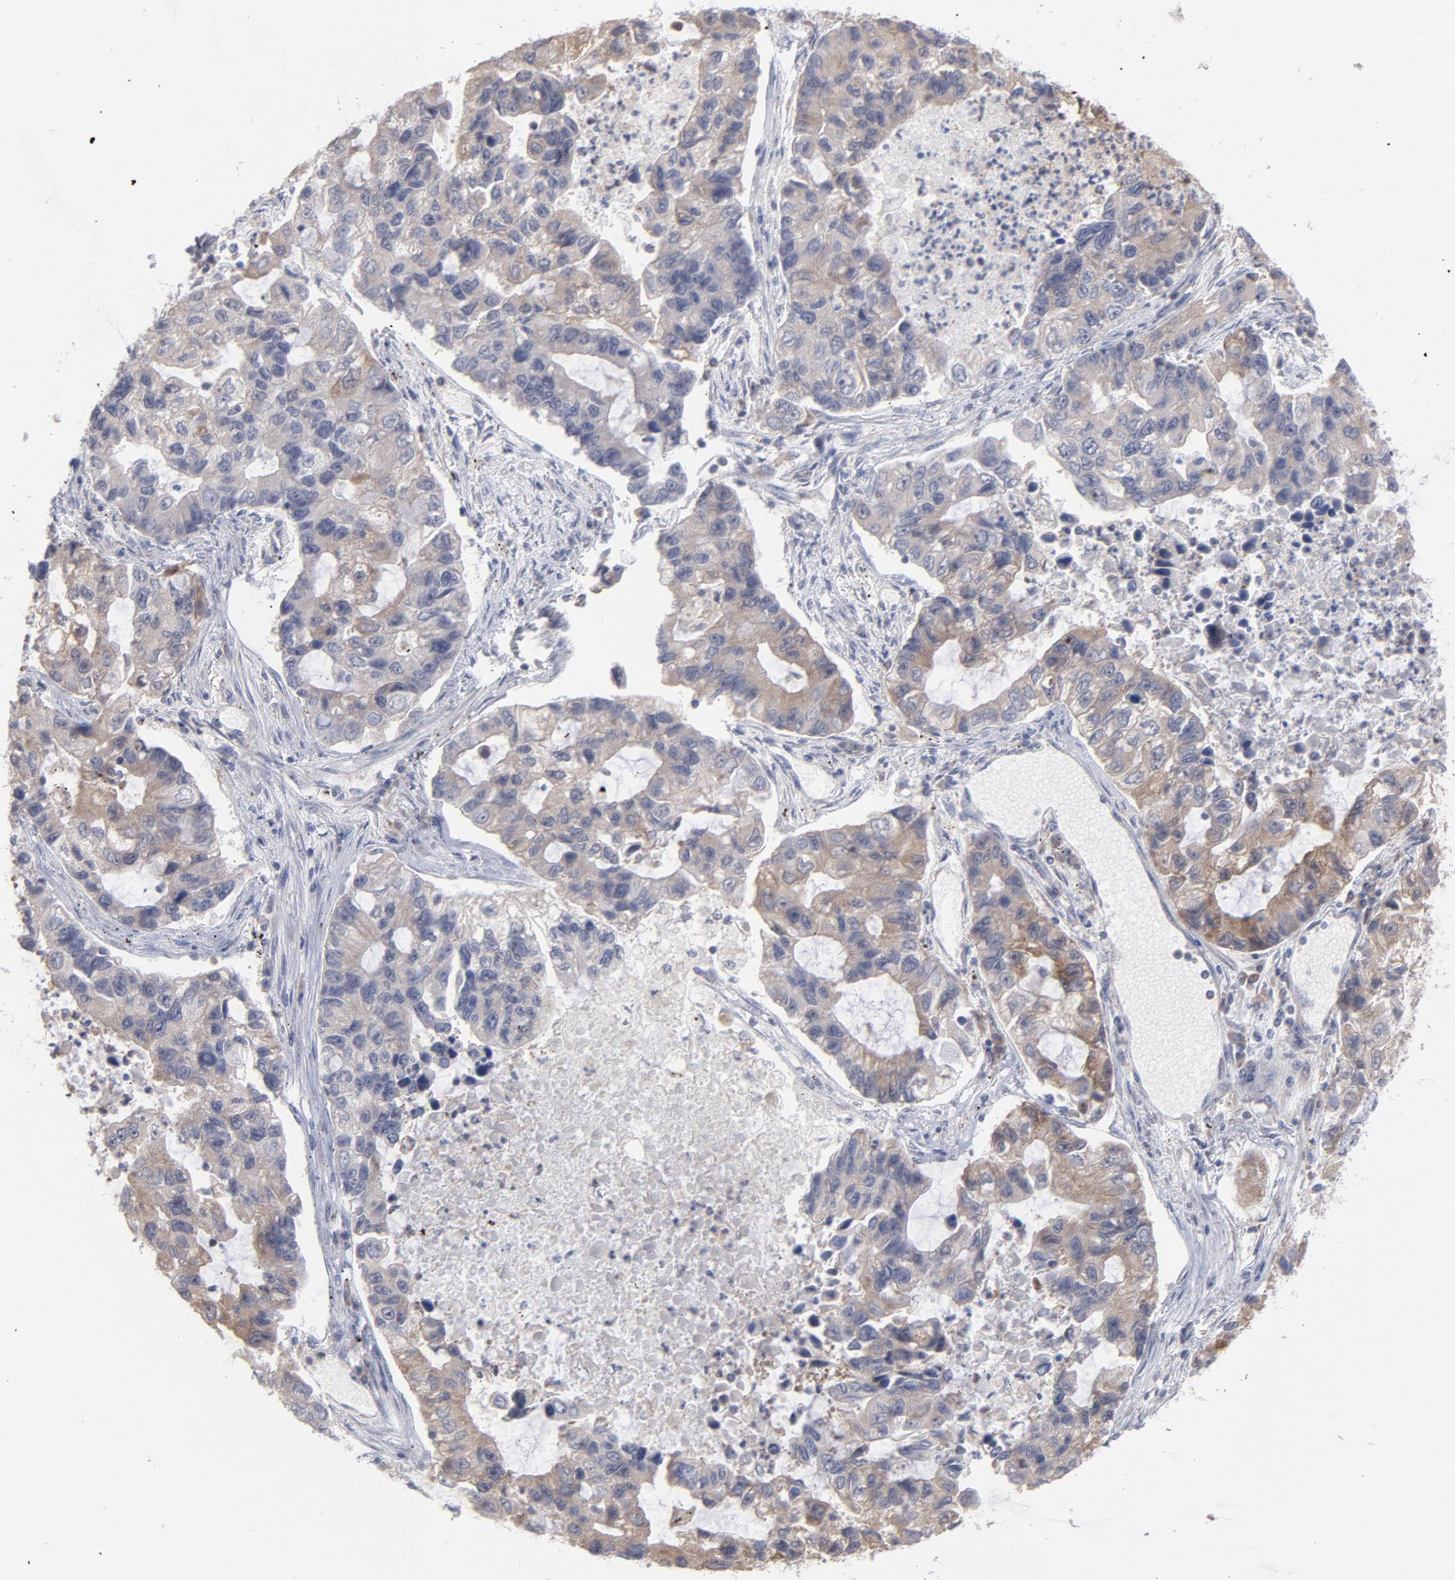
{"staining": {"intensity": "weak", "quantity": "<25%", "location": "cytoplasmic/membranous"}, "tissue": "lung cancer", "cell_type": "Tumor cells", "image_type": "cancer", "snomed": [{"axis": "morphology", "description": "Adenocarcinoma, NOS"}, {"axis": "topography", "description": "Lung"}], "caption": "There is no significant positivity in tumor cells of adenocarcinoma (lung). (DAB (3,3'-diaminobenzidine) immunohistochemistry, high magnification).", "gene": "OAS1", "patient": {"sex": "female", "age": 51}}